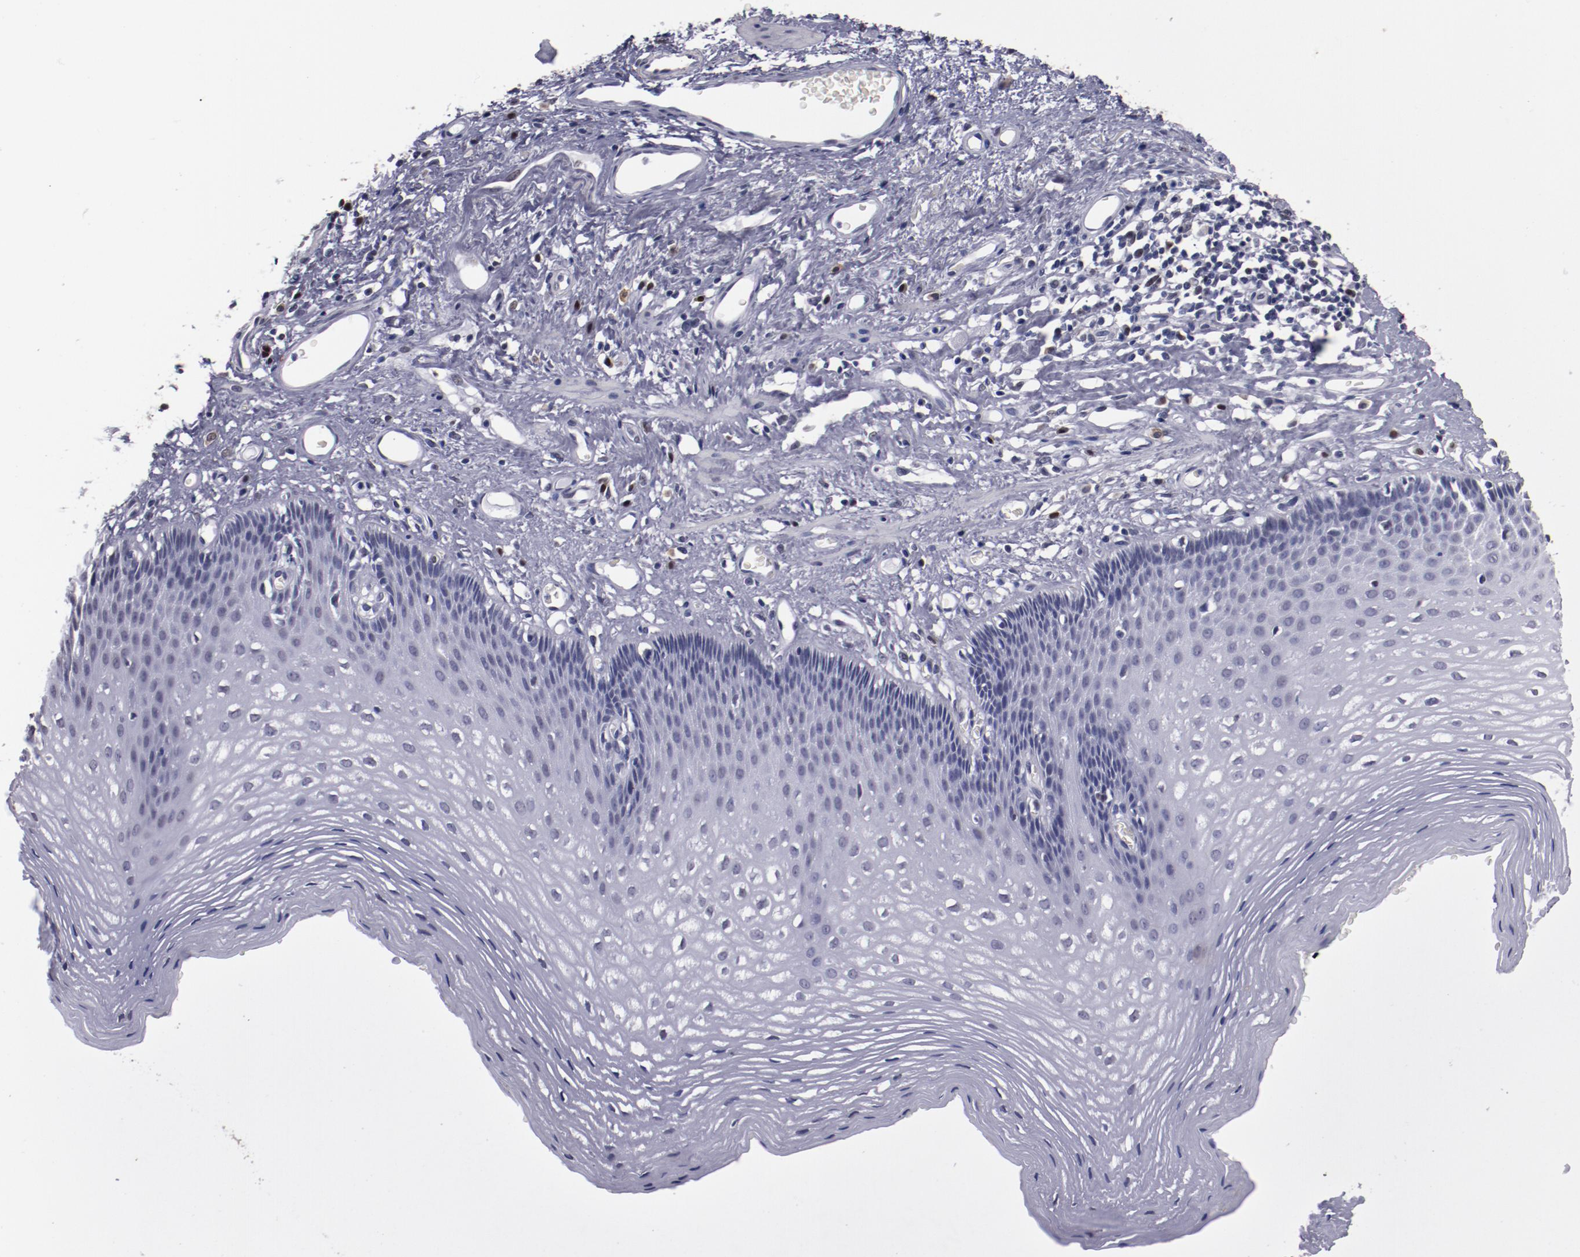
{"staining": {"intensity": "negative", "quantity": "none", "location": "none"}, "tissue": "esophagus", "cell_type": "Squamous epithelial cells", "image_type": "normal", "snomed": [{"axis": "morphology", "description": "Normal tissue, NOS"}, {"axis": "topography", "description": "Esophagus"}], "caption": "Histopathology image shows no protein positivity in squamous epithelial cells of normal esophagus. The staining was performed using DAB (3,3'-diaminobenzidine) to visualize the protein expression in brown, while the nuclei were stained in blue with hematoxylin (Magnification: 20x).", "gene": "IRF4", "patient": {"sex": "female", "age": 70}}